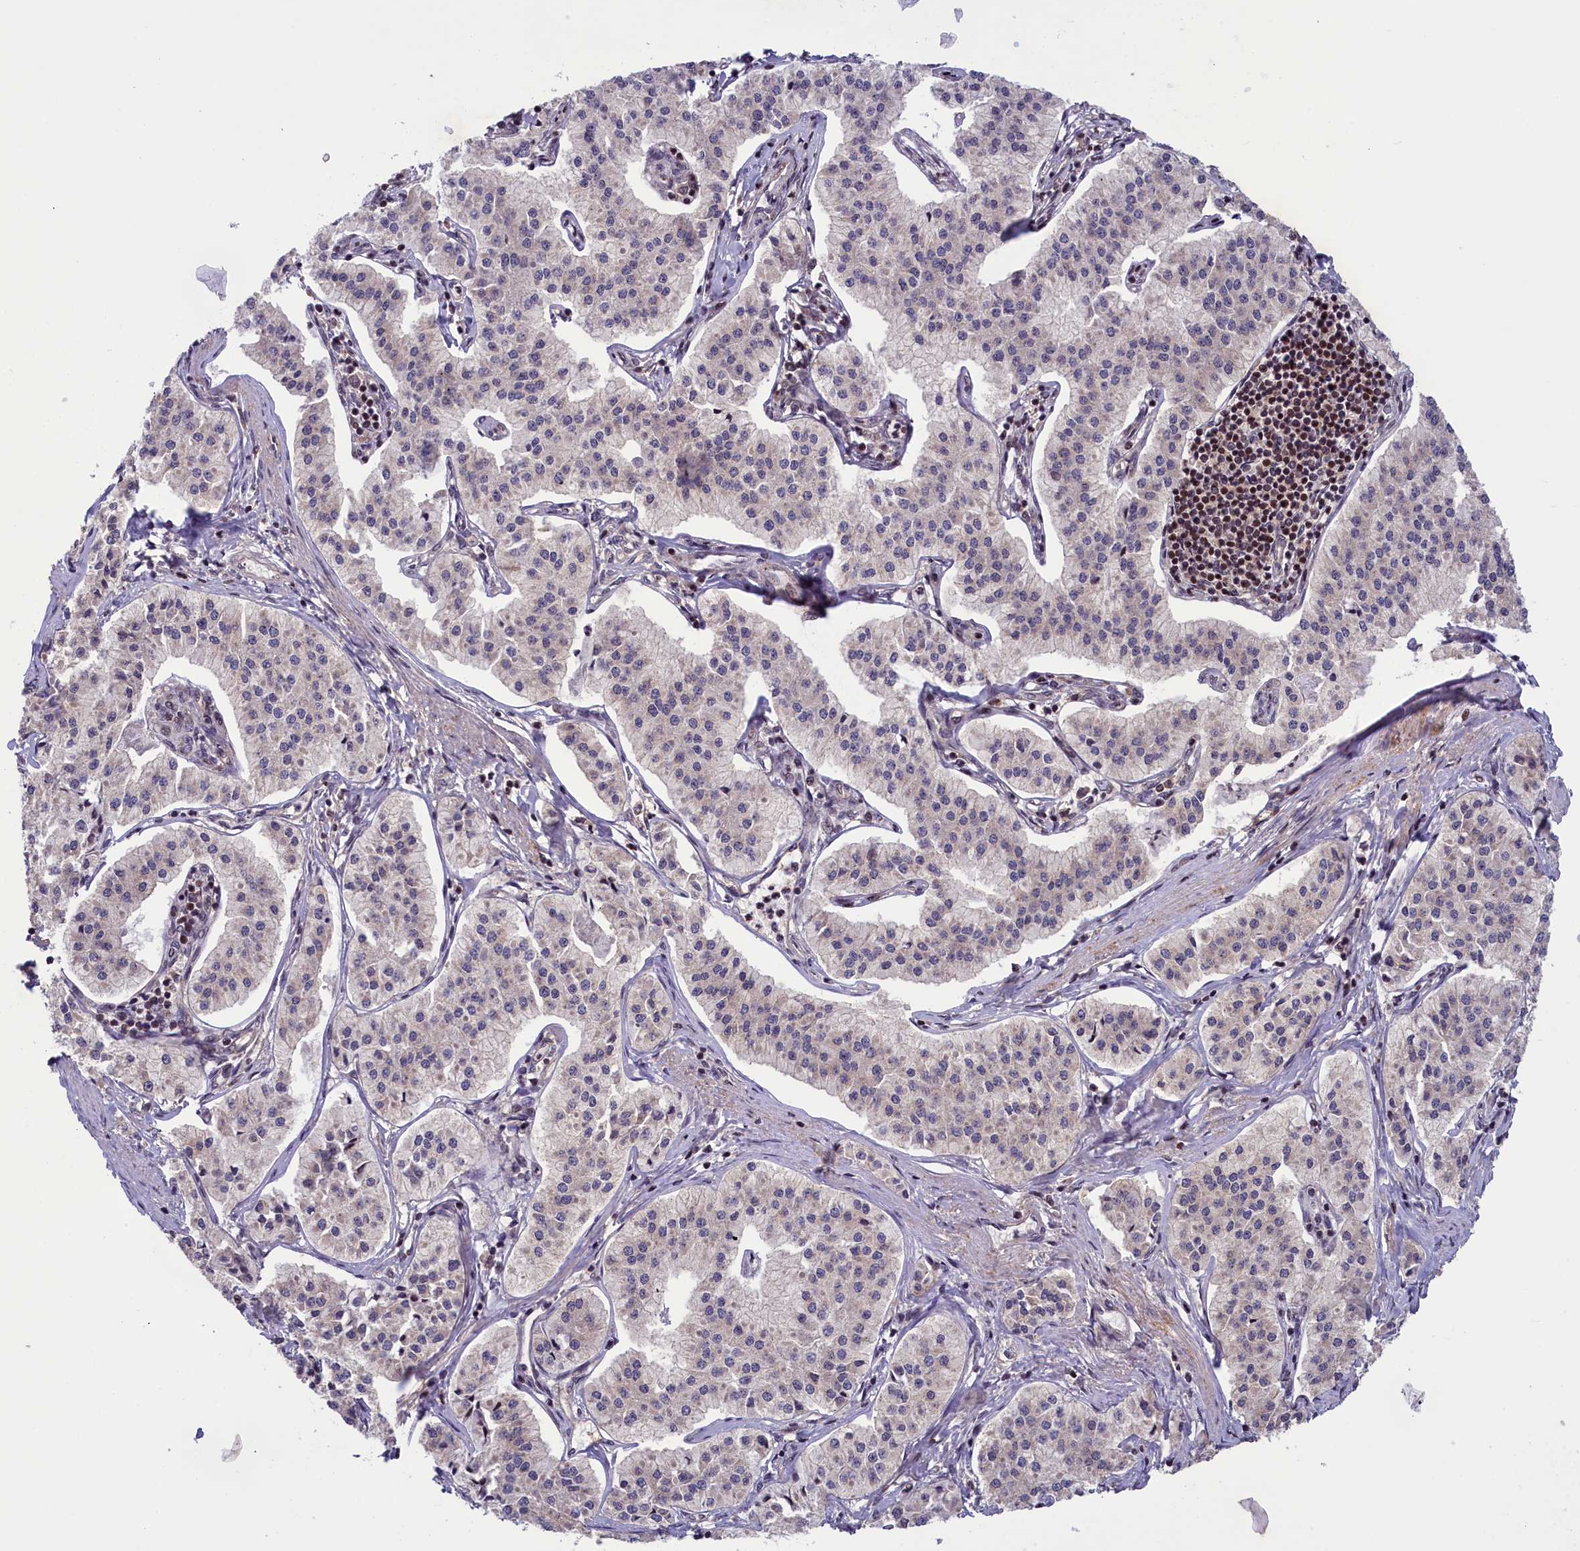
{"staining": {"intensity": "negative", "quantity": "none", "location": "none"}, "tissue": "pancreatic cancer", "cell_type": "Tumor cells", "image_type": "cancer", "snomed": [{"axis": "morphology", "description": "Adenocarcinoma, NOS"}, {"axis": "topography", "description": "Pancreas"}], "caption": "DAB immunohistochemical staining of pancreatic cancer demonstrates no significant staining in tumor cells. (DAB immunohistochemistry (IHC), high magnification).", "gene": "NUBP1", "patient": {"sex": "female", "age": 50}}